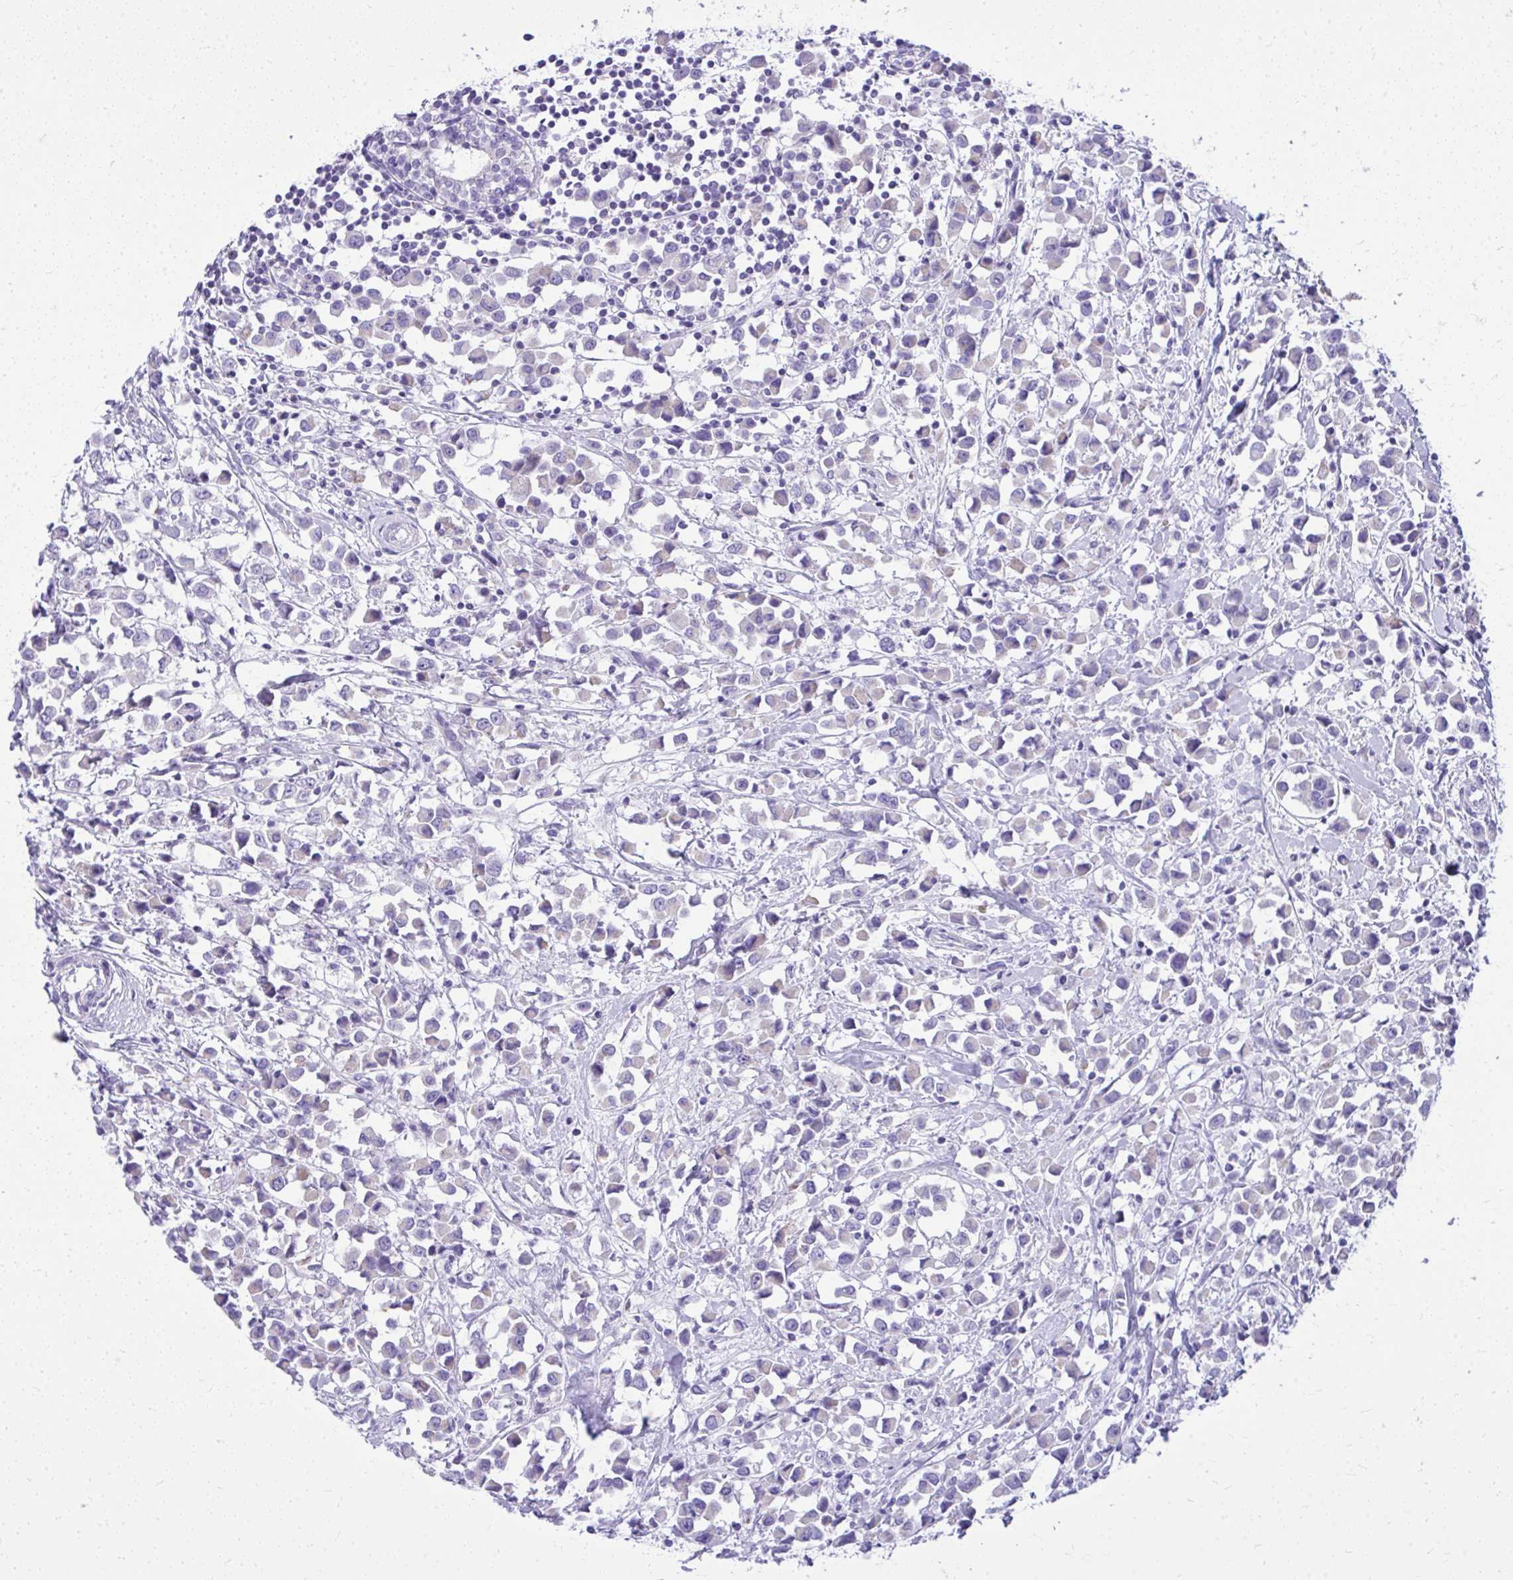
{"staining": {"intensity": "negative", "quantity": "none", "location": "none"}, "tissue": "breast cancer", "cell_type": "Tumor cells", "image_type": "cancer", "snomed": [{"axis": "morphology", "description": "Duct carcinoma"}, {"axis": "topography", "description": "Breast"}], "caption": "The histopathology image exhibits no staining of tumor cells in breast cancer.", "gene": "RALYL", "patient": {"sex": "female", "age": 61}}